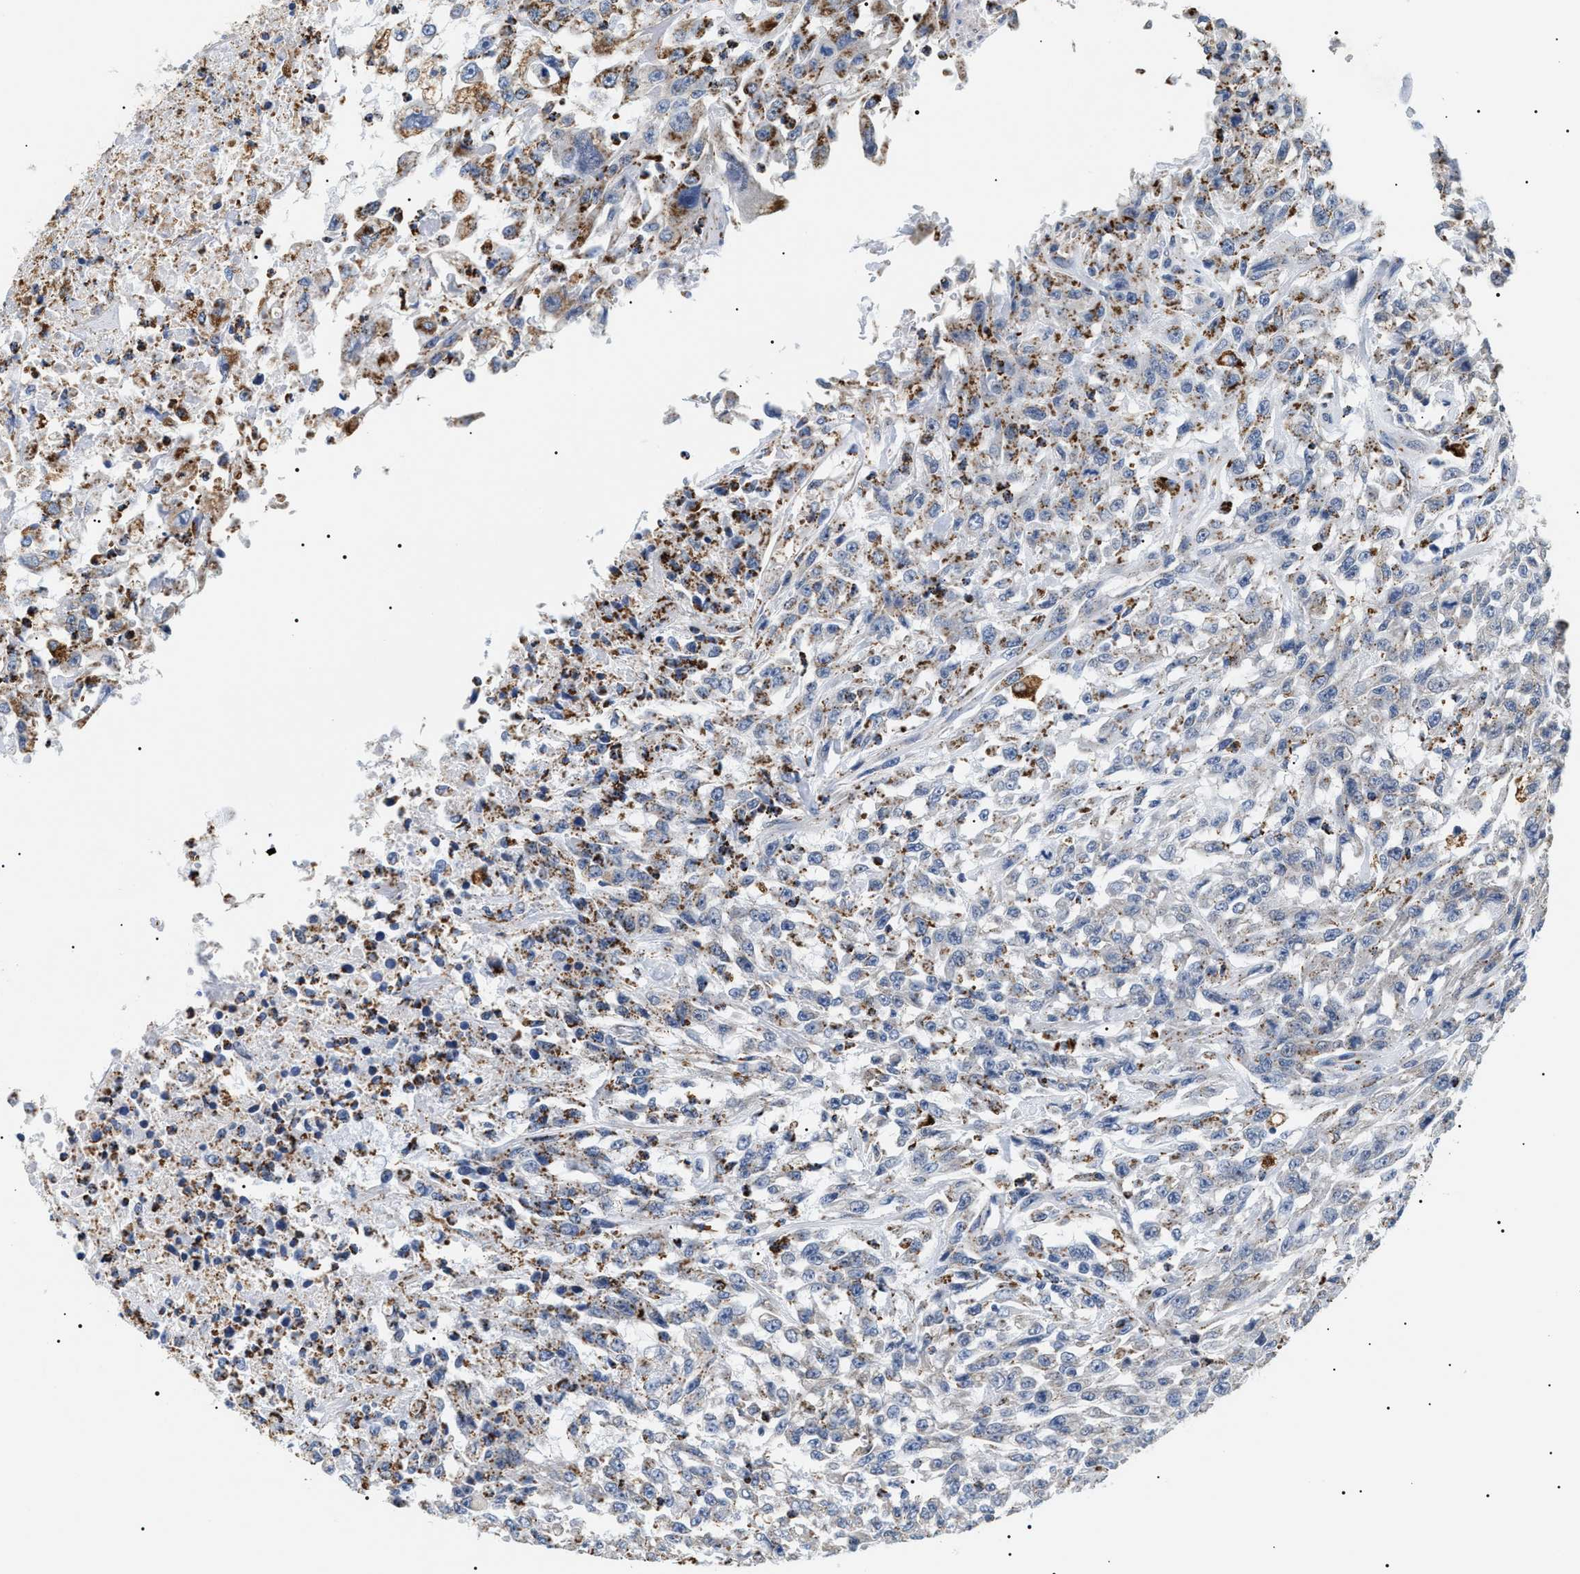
{"staining": {"intensity": "moderate", "quantity": "<25%", "location": "cytoplasmic/membranous"}, "tissue": "urothelial cancer", "cell_type": "Tumor cells", "image_type": "cancer", "snomed": [{"axis": "morphology", "description": "Urothelial carcinoma, High grade"}, {"axis": "topography", "description": "Urinary bladder"}], "caption": "Protein staining reveals moderate cytoplasmic/membranous expression in about <25% of tumor cells in urothelial cancer.", "gene": "HSD17B11", "patient": {"sex": "male", "age": 46}}